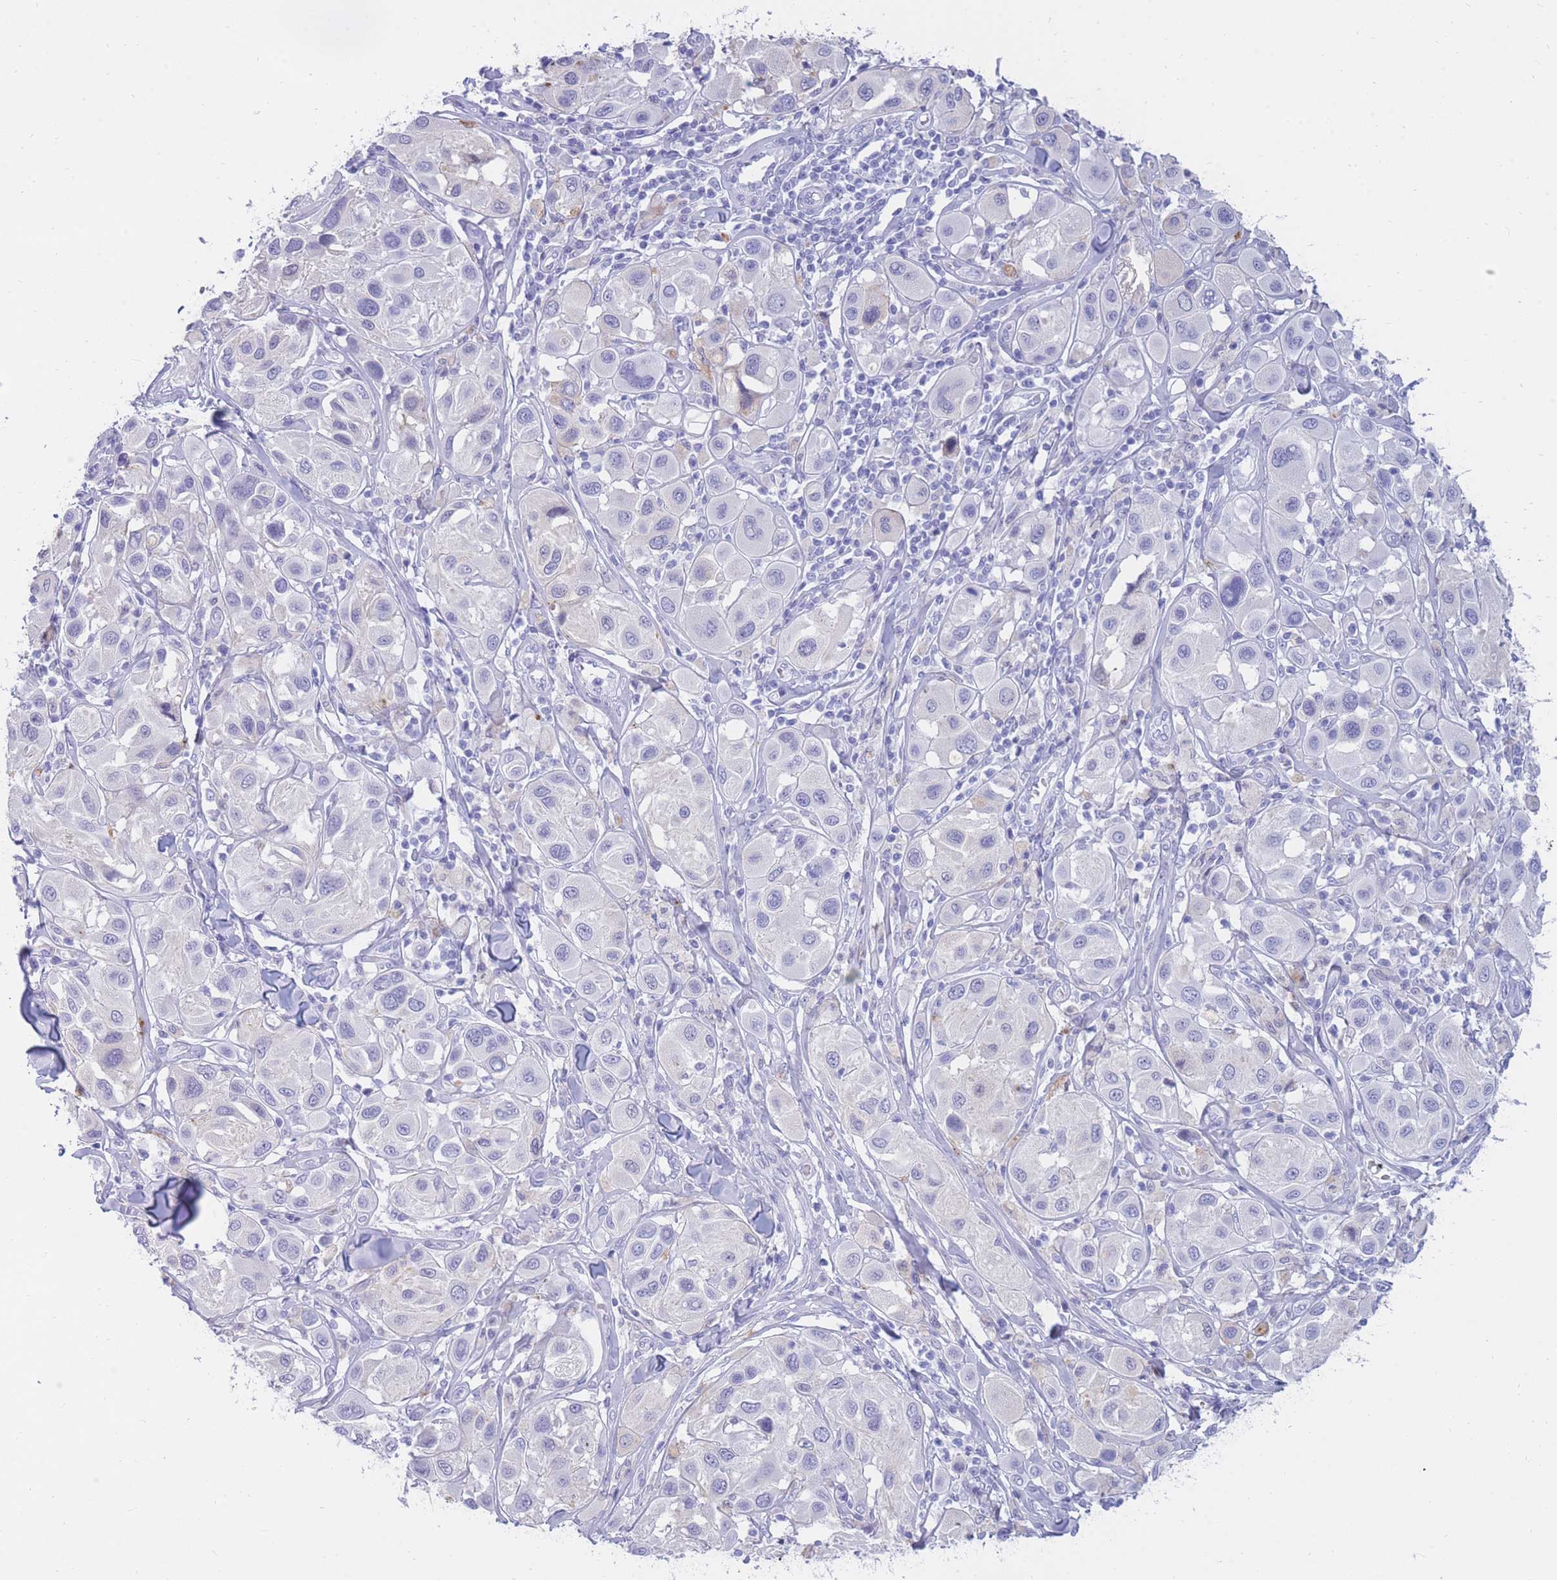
{"staining": {"intensity": "negative", "quantity": "none", "location": "none"}, "tissue": "melanoma", "cell_type": "Tumor cells", "image_type": "cancer", "snomed": [{"axis": "morphology", "description": "Malignant melanoma, Metastatic site"}, {"axis": "topography", "description": "Skin"}], "caption": "The micrograph exhibits no significant positivity in tumor cells of malignant melanoma (metastatic site).", "gene": "NKX1-2", "patient": {"sex": "male", "age": 41}}